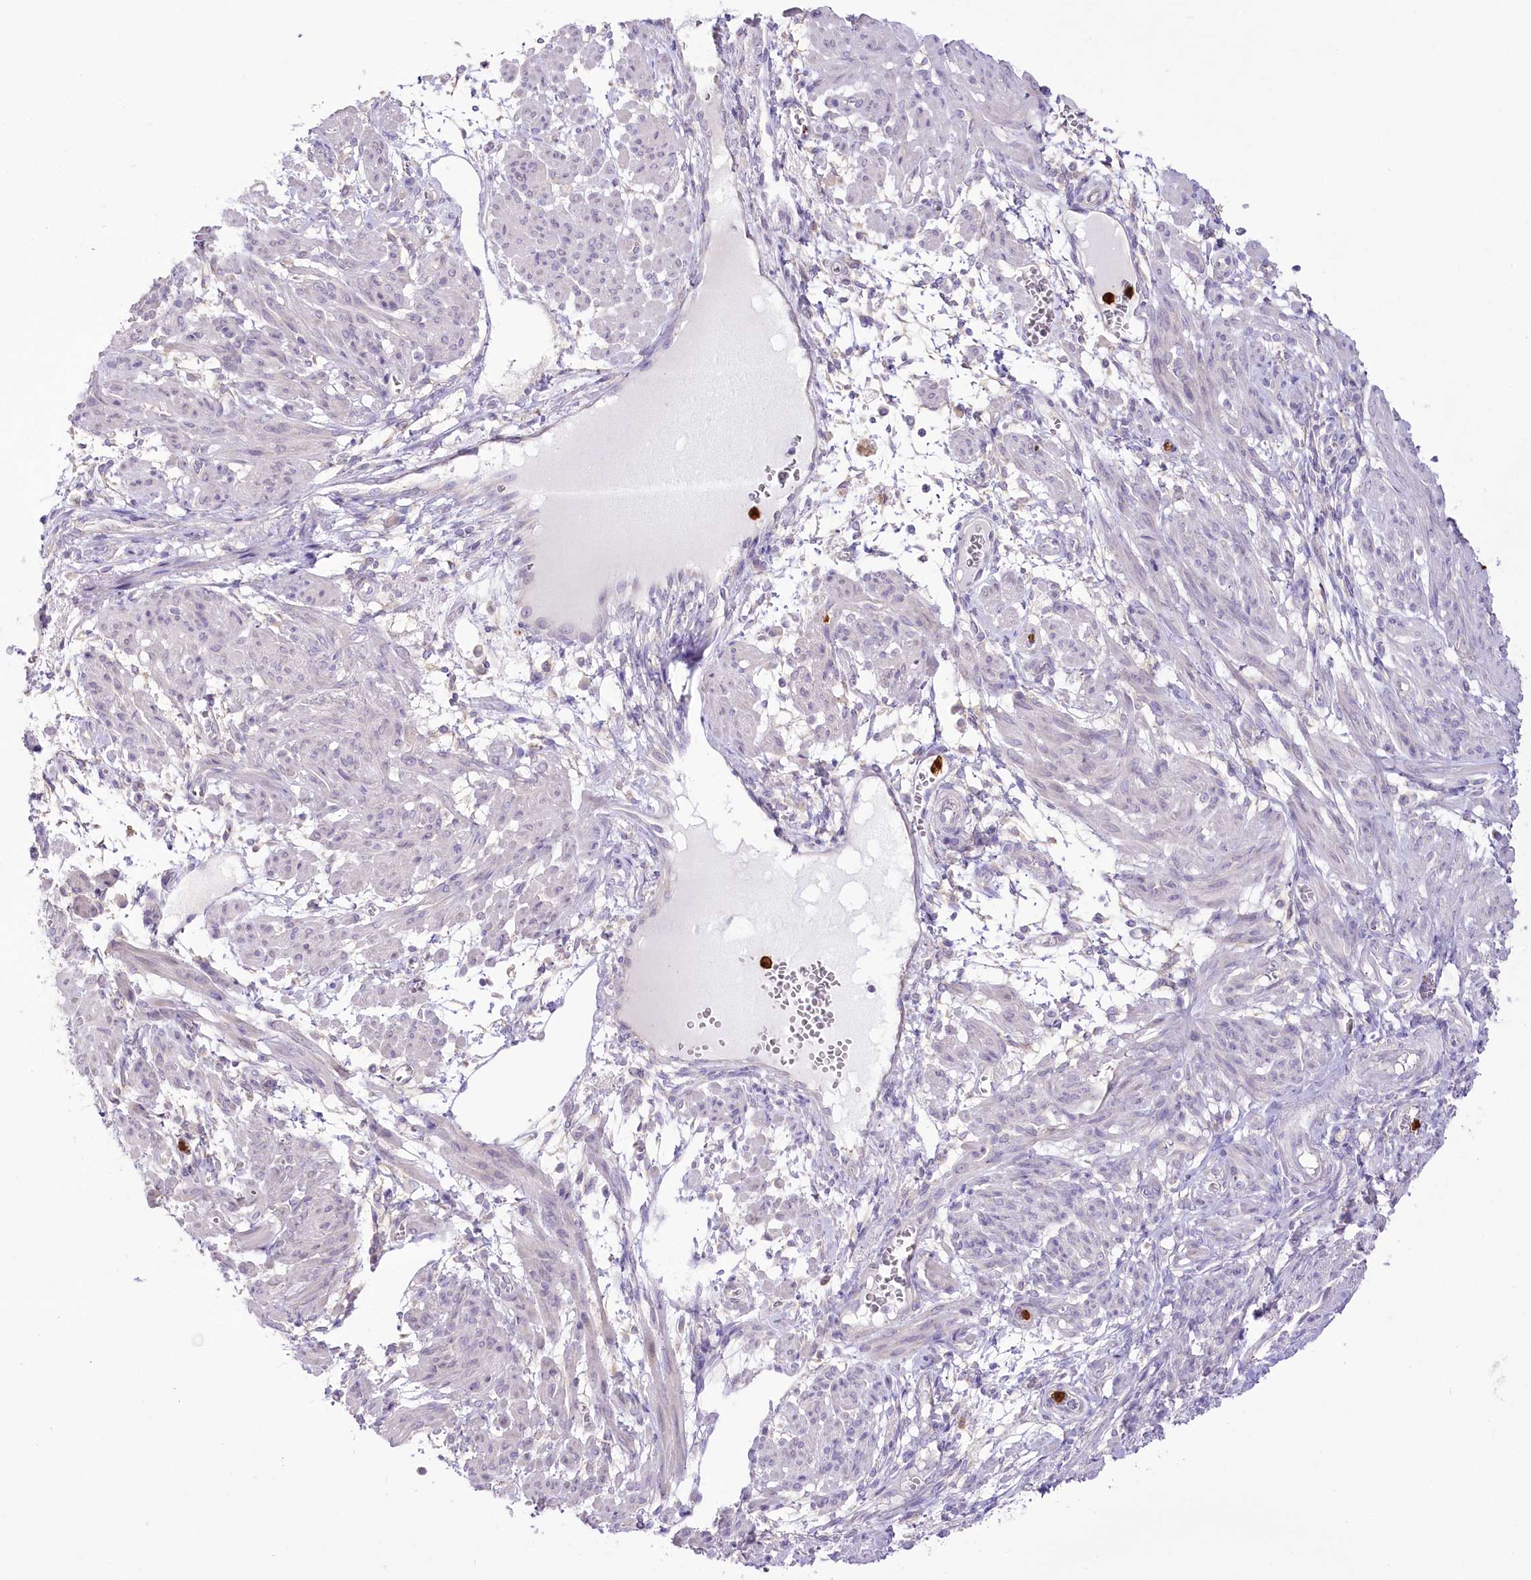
{"staining": {"intensity": "negative", "quantity": "none", "location": "none"}, "tissue": "smooth muscle", "cell_type": "Smooth muscle cells", "image_type": "normal", "snomed": [{"axis": "morphology", "description": "Normal tissue, NOS"}, {"axis": "topography", "description": "Smooth muscle"}], "caption": "Micrograph shows no significant protein positivity in smooth muscle cells of benign smooth muscle.", "gene": "DPYD", "patient": {"sex": "female", "age": 39}}